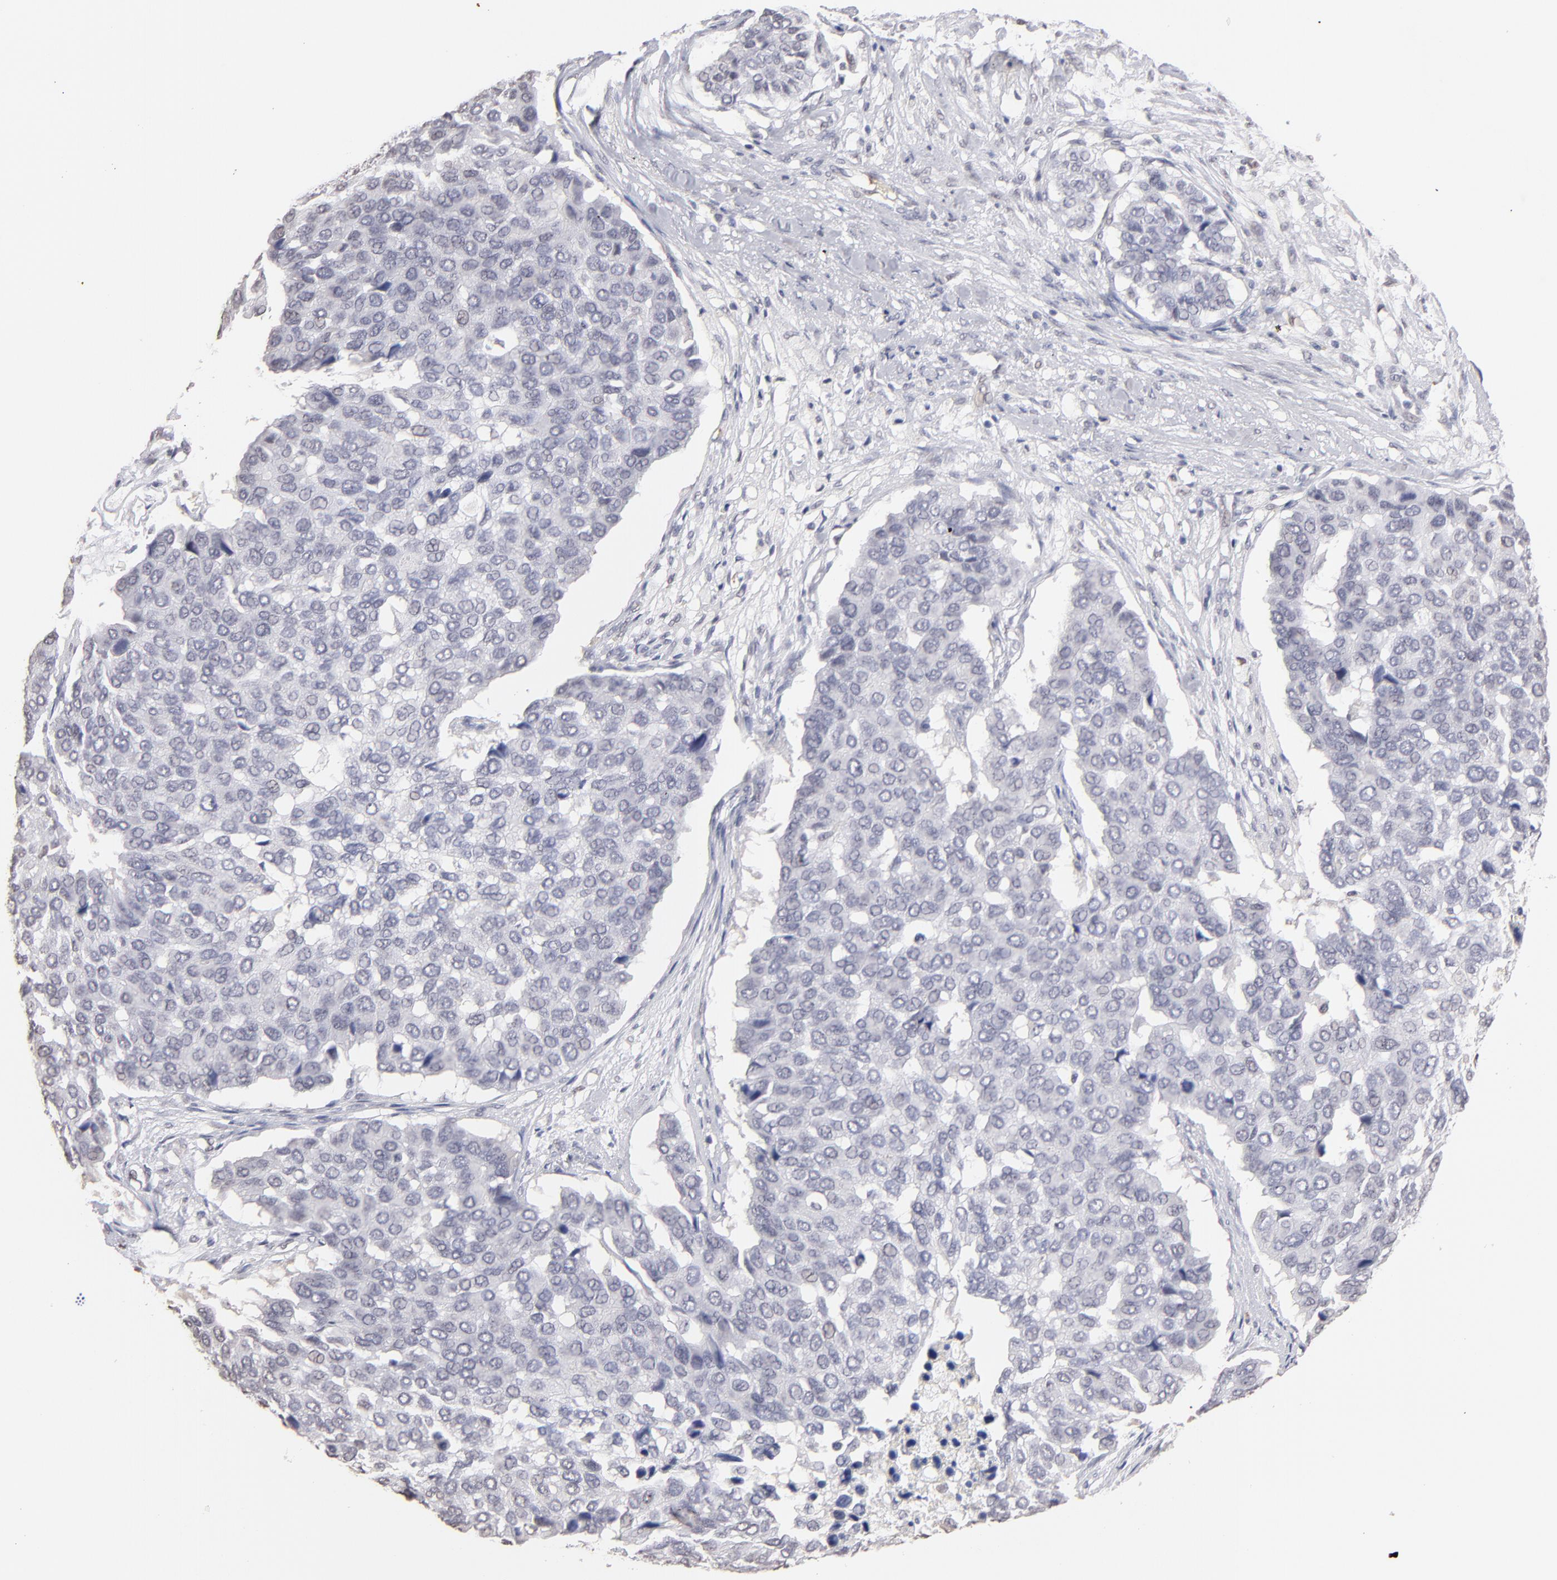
{"staining": {"intensity": "negative", "quantity": "none", "location": "none"}, "tissue": "pancreatic cancer", "cell_type": "Tumor cells", "image_type": "cancer", "snomed": [{"axis": "morphology", "description": "Adenocarcinoma, NOS"}, {"axis": "topography", "description": "Pancreas"}], "caption": "Protein analysis of pancreatic cancer (adenocarcinoma) reveals no significant expression in tumor cells.", "gene": "MGAM", "patient": {"sex": "male", "age": 50}}